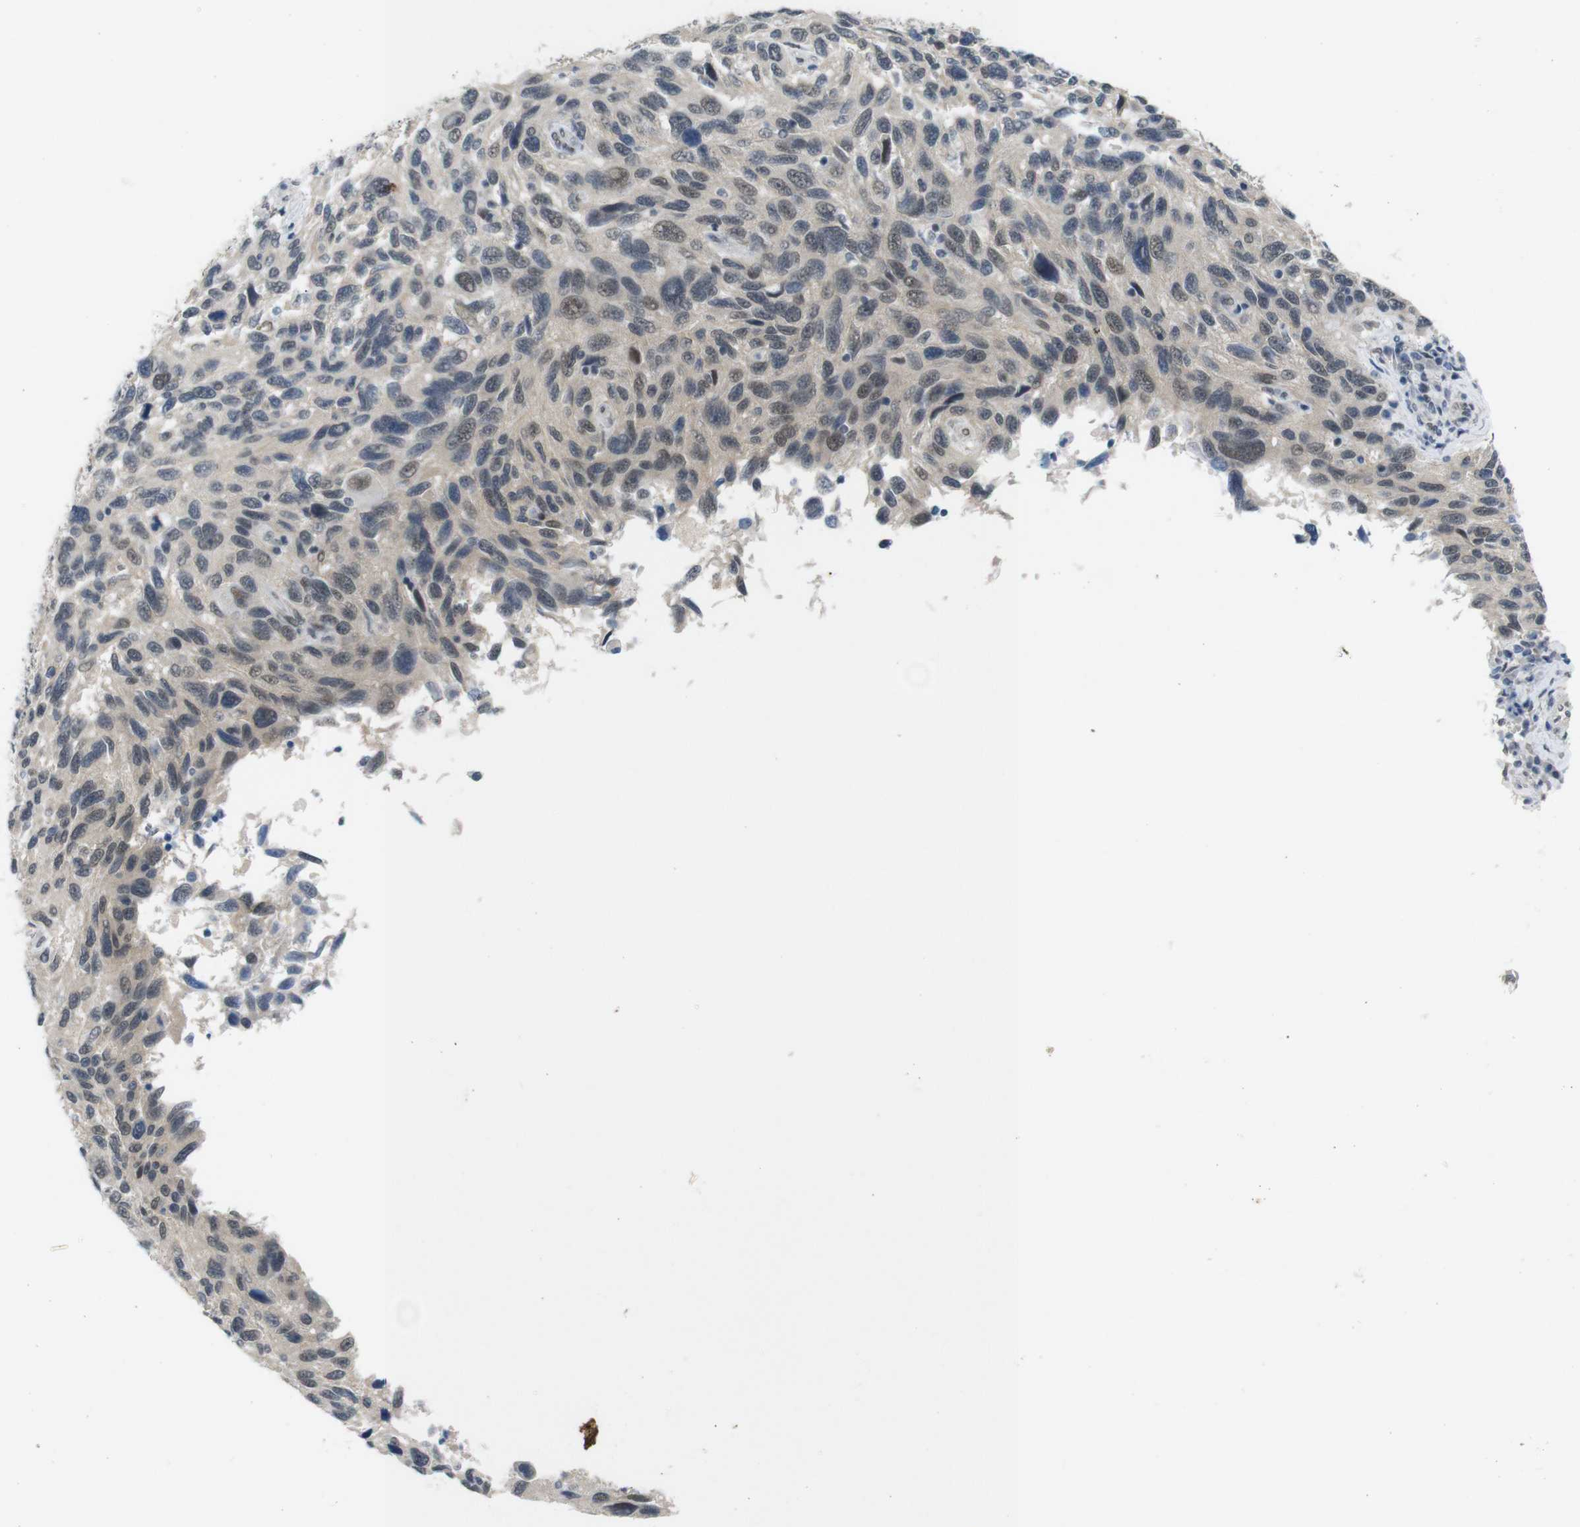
{"staining": {"intensity": "weak", "quantity": "<25%", "location": "nuclear"}, "tissue": "melanoma", "cell_type": "Tumor cells", "image_type": "cancer", "snomed": [{"axis": "morphology", "description": "Malignant melanoma, NOS"}, {"axis": "topography", "description": "Skin"}], "caption": "There is no significant positivity in tumor cells of malignant melanoma.", "gene": "GPR158", "patient": {"sex": "male", "age": 53}}